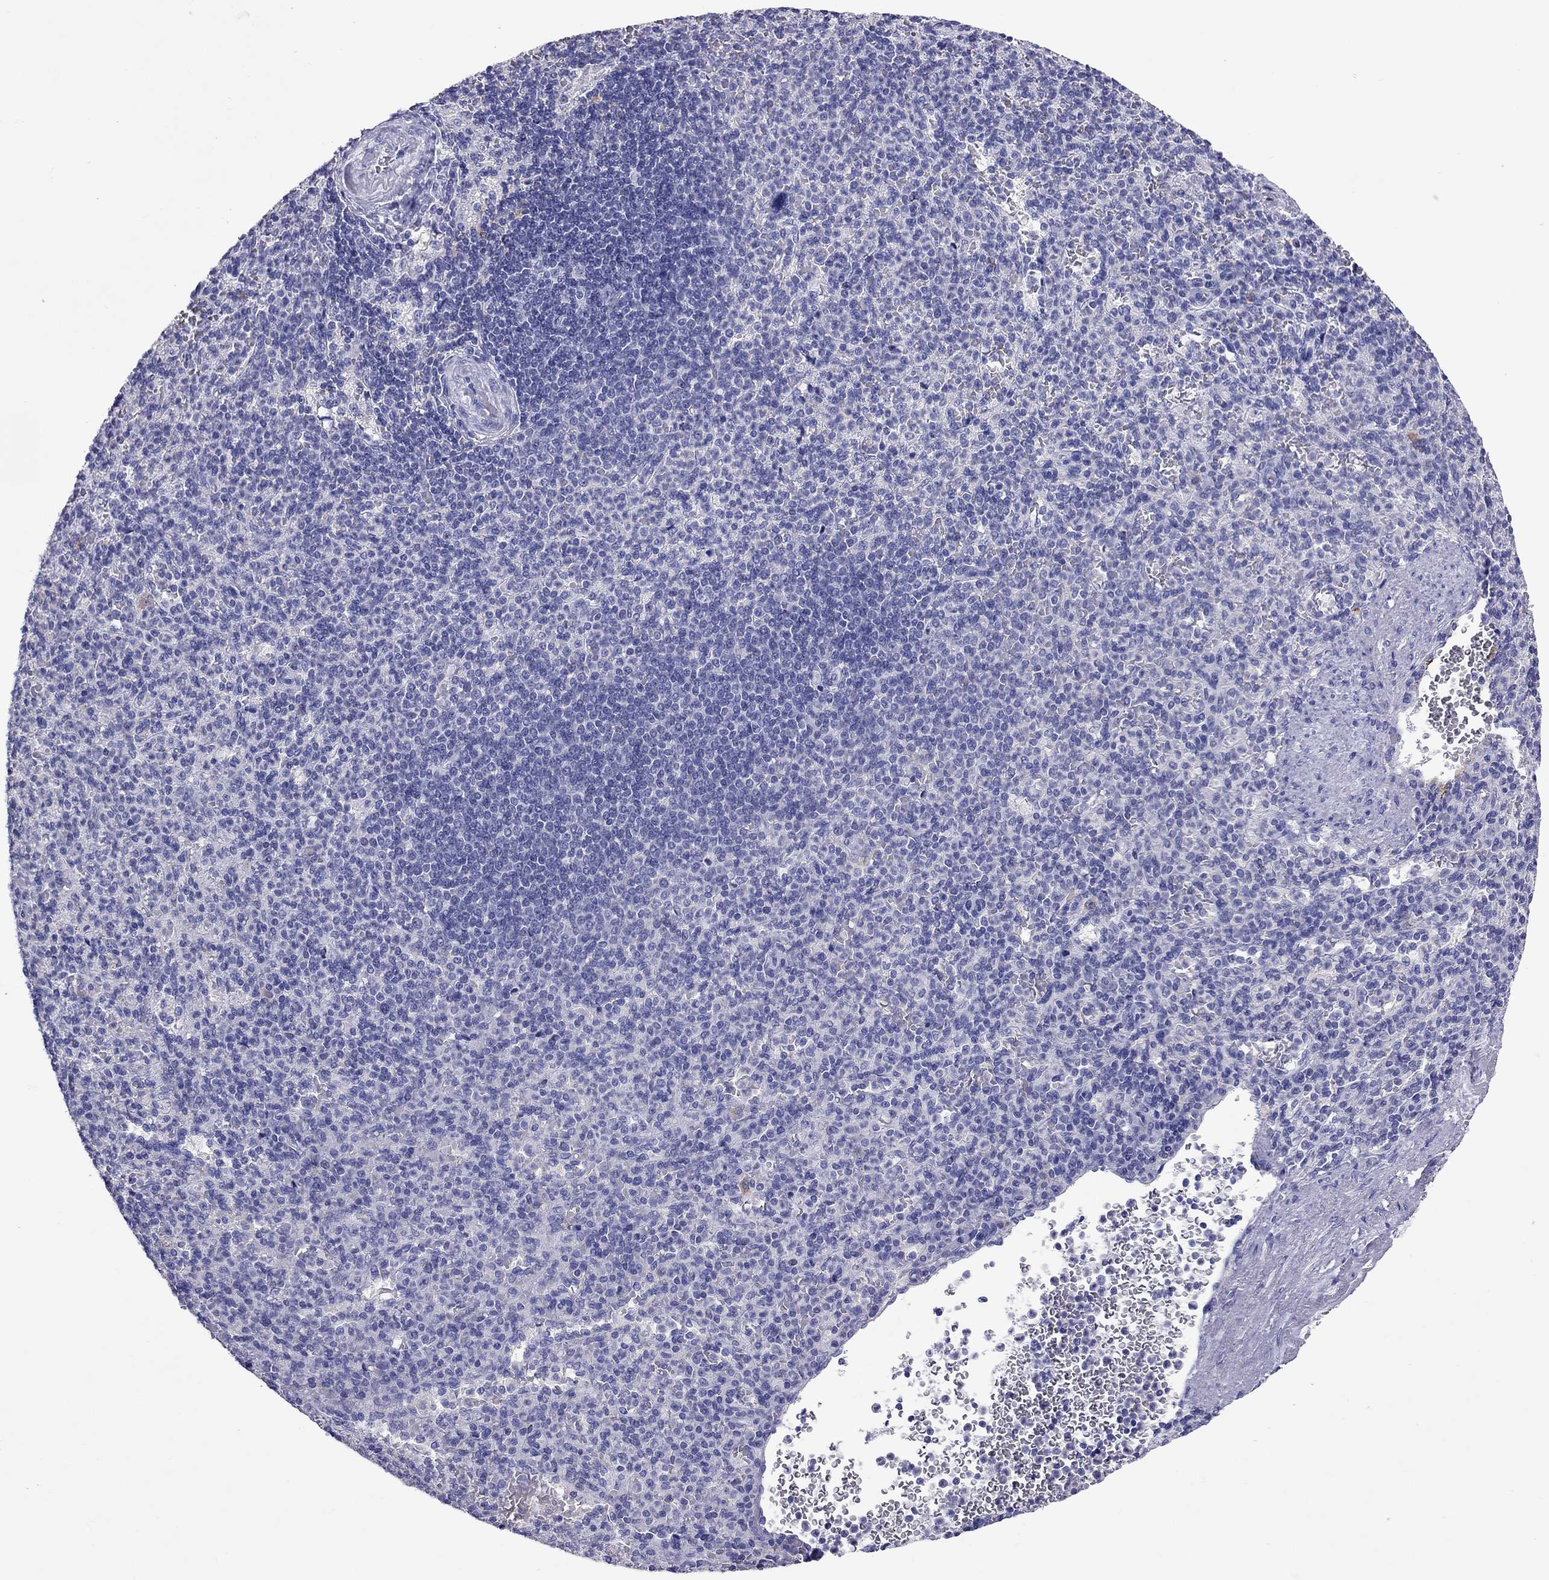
{"staining": {"intensity": "negative", "quantity": "none", "location": "none"}, "tissue": "spleen", "cell_type": "Cells in red pulp", "image_type": "normal", "snomed": [{"axis": "morphology", "description": "Normal tissue, NOS"}, {"axis": "topography", "description": "Spleen"}], "caption": "Immunohistochemistry micrograph of benign spleen stained for a protein (brown), which exhibits no positivity in cells in red pulp. The staining is performed using DAB (3,3'-diaminobenzidine) brown chromogen with nuclei counter-stained in using hematoxylin.", "gene": "CALHM1", "patient": {"sex": "female", "age": 74}}